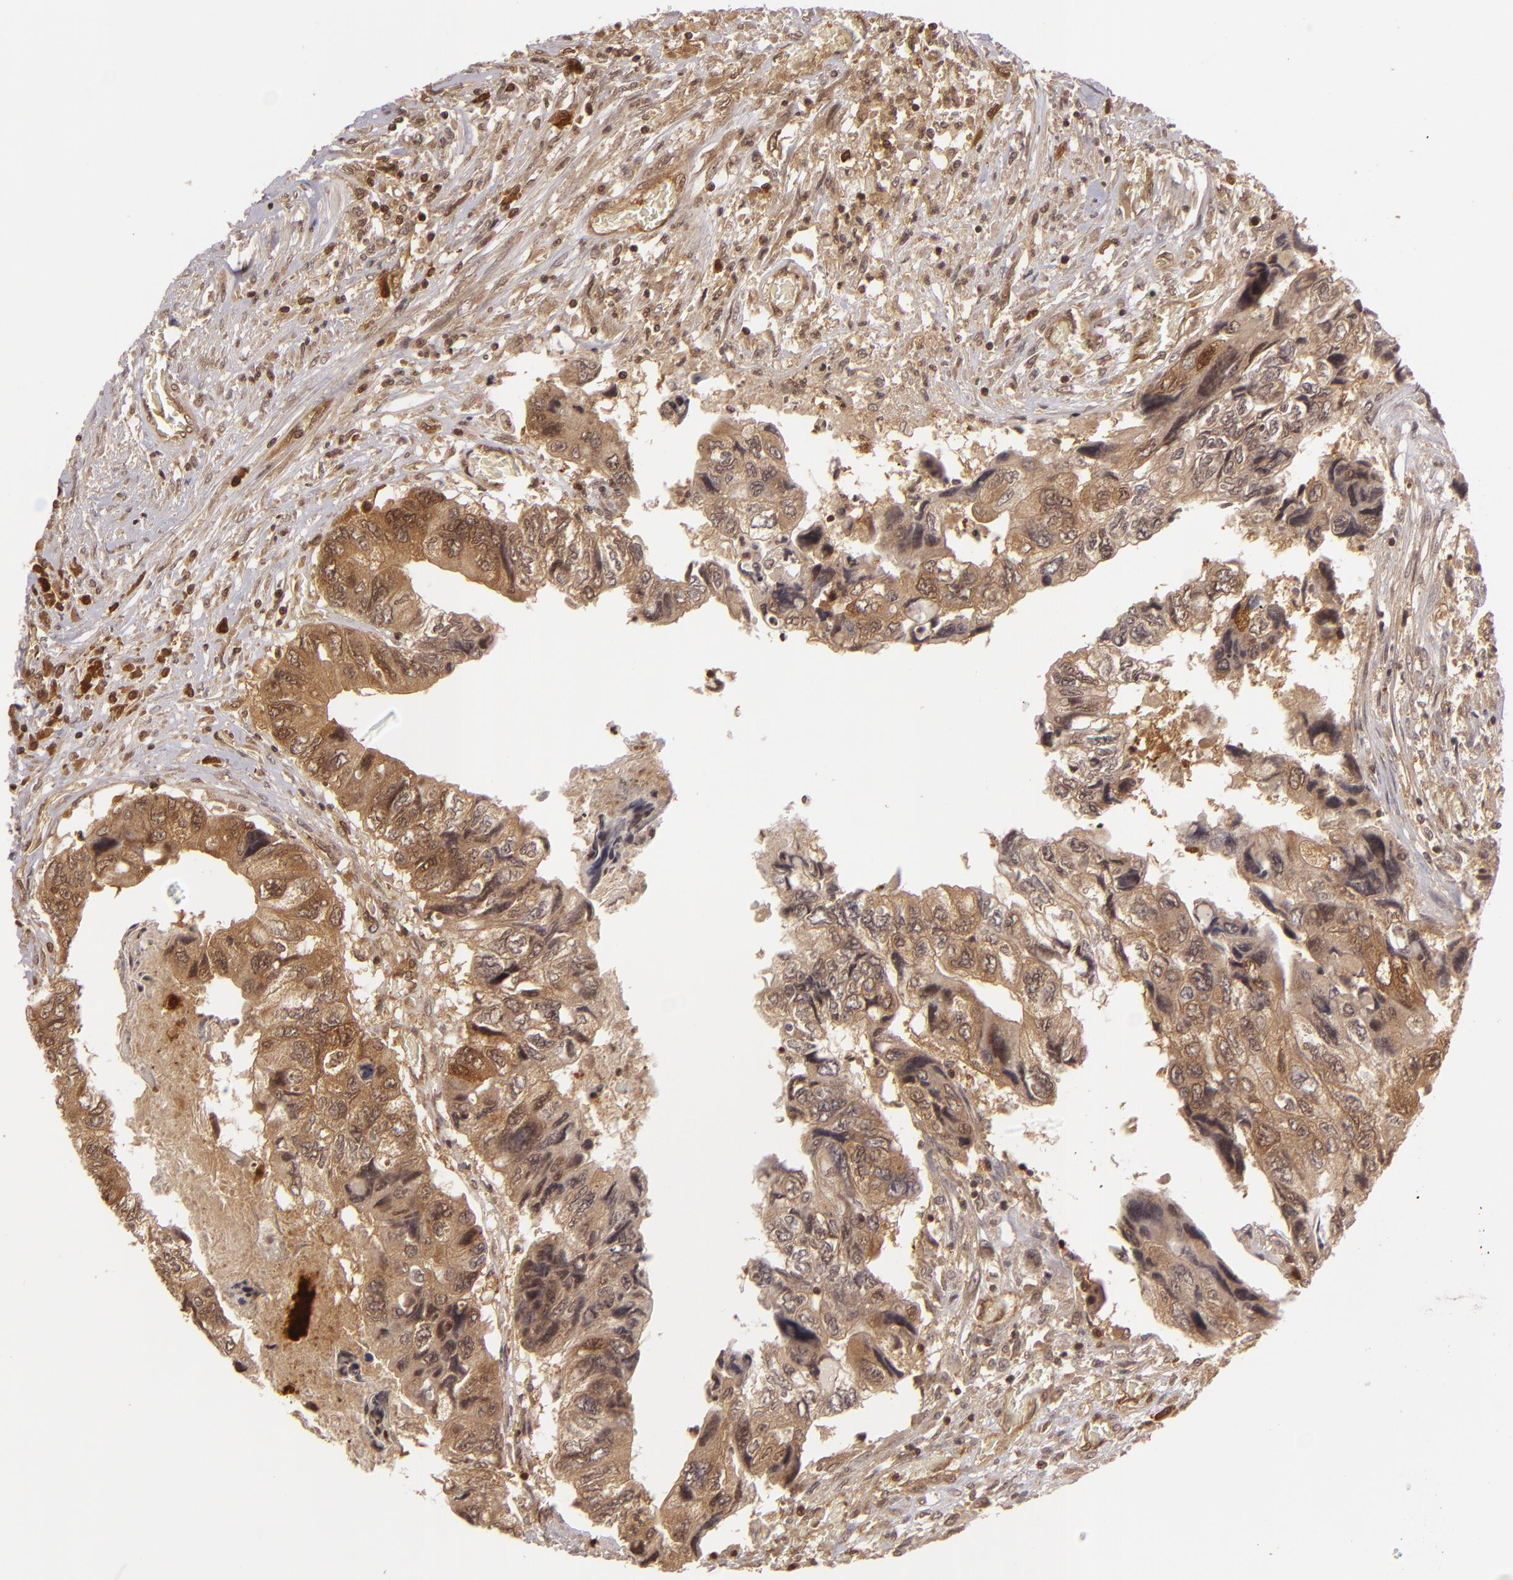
{"staining": {"intensity": "strong", "quantity": ">75%", "location": "cytoplasmic/membranous"}, "tissue": "colorectal cancer", "cell_type": "Tumor cells", "image_type": "cancer", "snomed": [{"axis": "morphology", "description": "Adenocarcinoma, NOS"}, {"axis": "topography", "description": "Rectum"}], "caption": "Immunohistochemical staining of colorectal cancer reveals high levels of strong cytoplasmic/membranous protein positivity in about >75% of tumor cells.", "gene": "ZBTB33", "patient": {"sex": "female", "age": 82}}